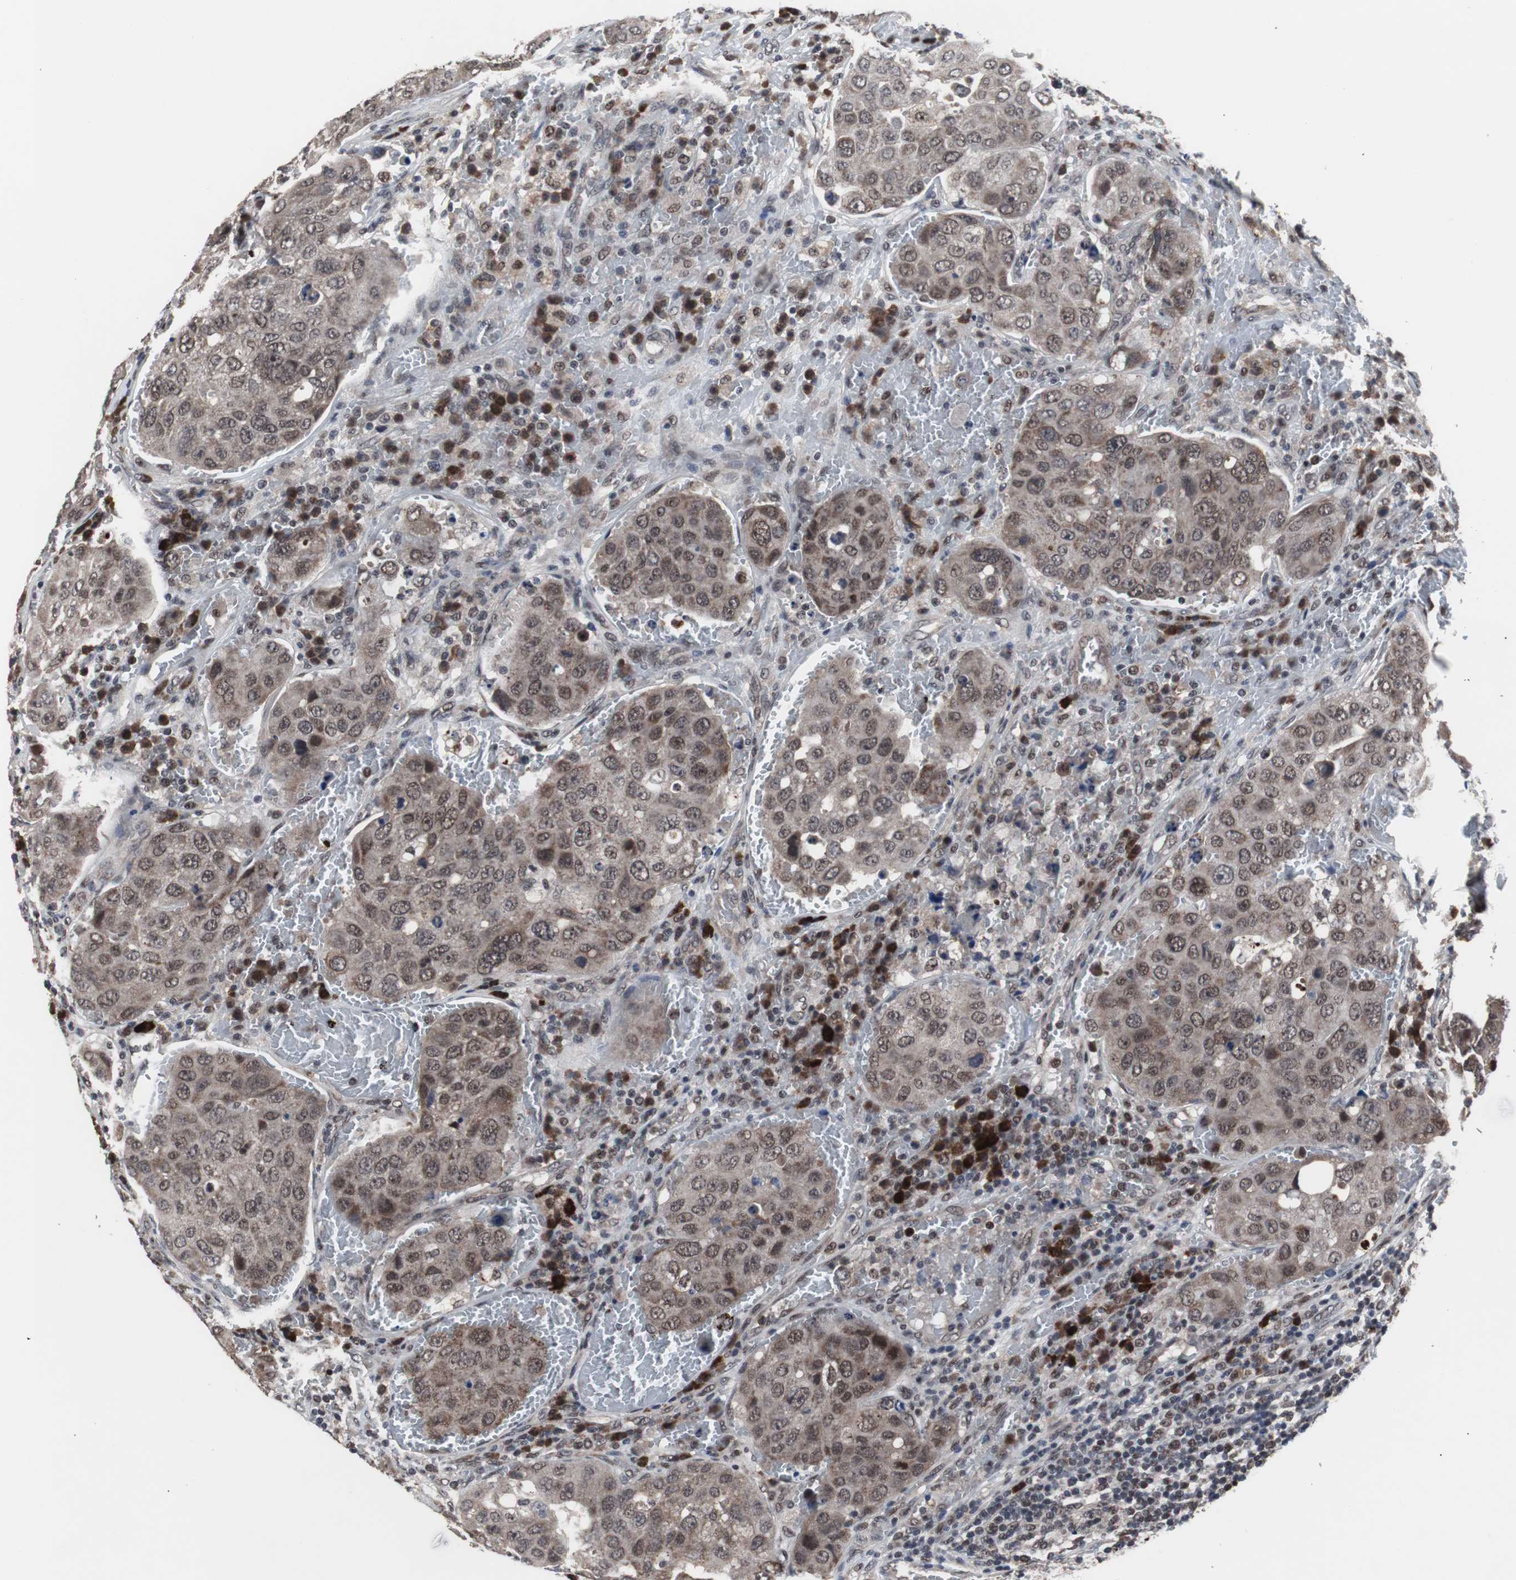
{"staining": {"intensity": "moderate", "quantity": "25%-75%", "location": "cytoplasmic/membranous,nuclear"}, "tissue": "urothelial cancer", "cell_type": "Tumor cells", "image_type": "cancer", "snomed": [{"axis": "morphology", "description": "Urothelial carcinoma, High grade"}, {"axis": "topography", "description": "Lymph node"}, {"axis": "topography", "description": "Urinary bladder"}], "caption": "About 25%-75% of tumor cells in human urothelial cancer demonstrate moderate cytoplasmic/membranous and nuclear protein expression as visualized by brown immunohistochemical staining.", "gene": "GTF2F2", "patient": {"sex": "male", "age": 51}}